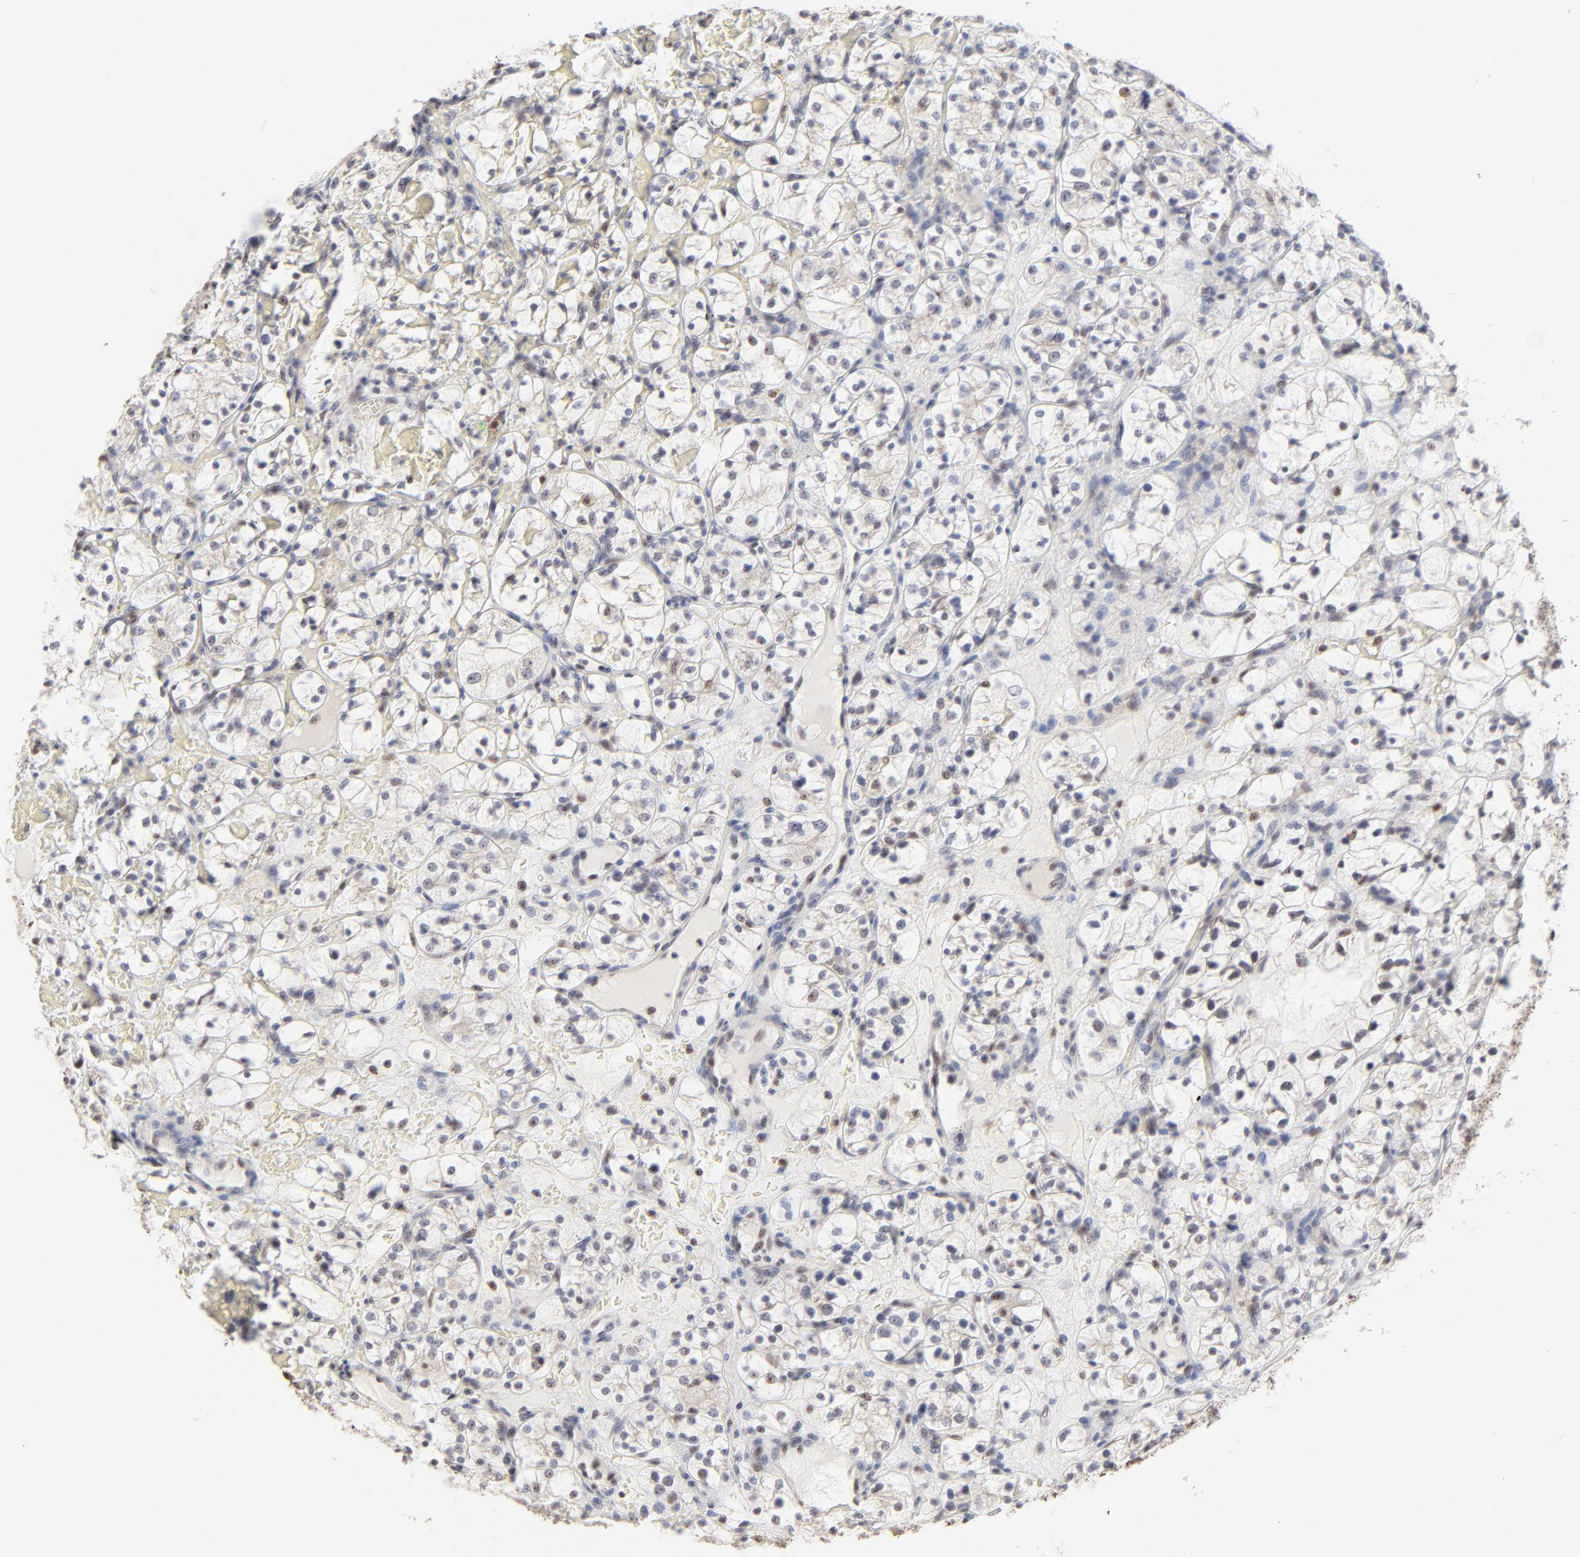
{"staining": {"intensity": "negative", "quantity": "none", "location": "none"}, "tissue": "renal cancer", "cell_type": "Tumor cells", "image_type": "cancer", "snomed": [{"axis": "morphology", "description": "Adenocarcinoma, NOS"}, {"axis": "topography", "description": "Kidney"}], "caption": "A photomicrograph of human renal cancer is negative for staining in tumor cells.", "gene": "NFIL3", "patient": {"sex": "female", "age": 60}}